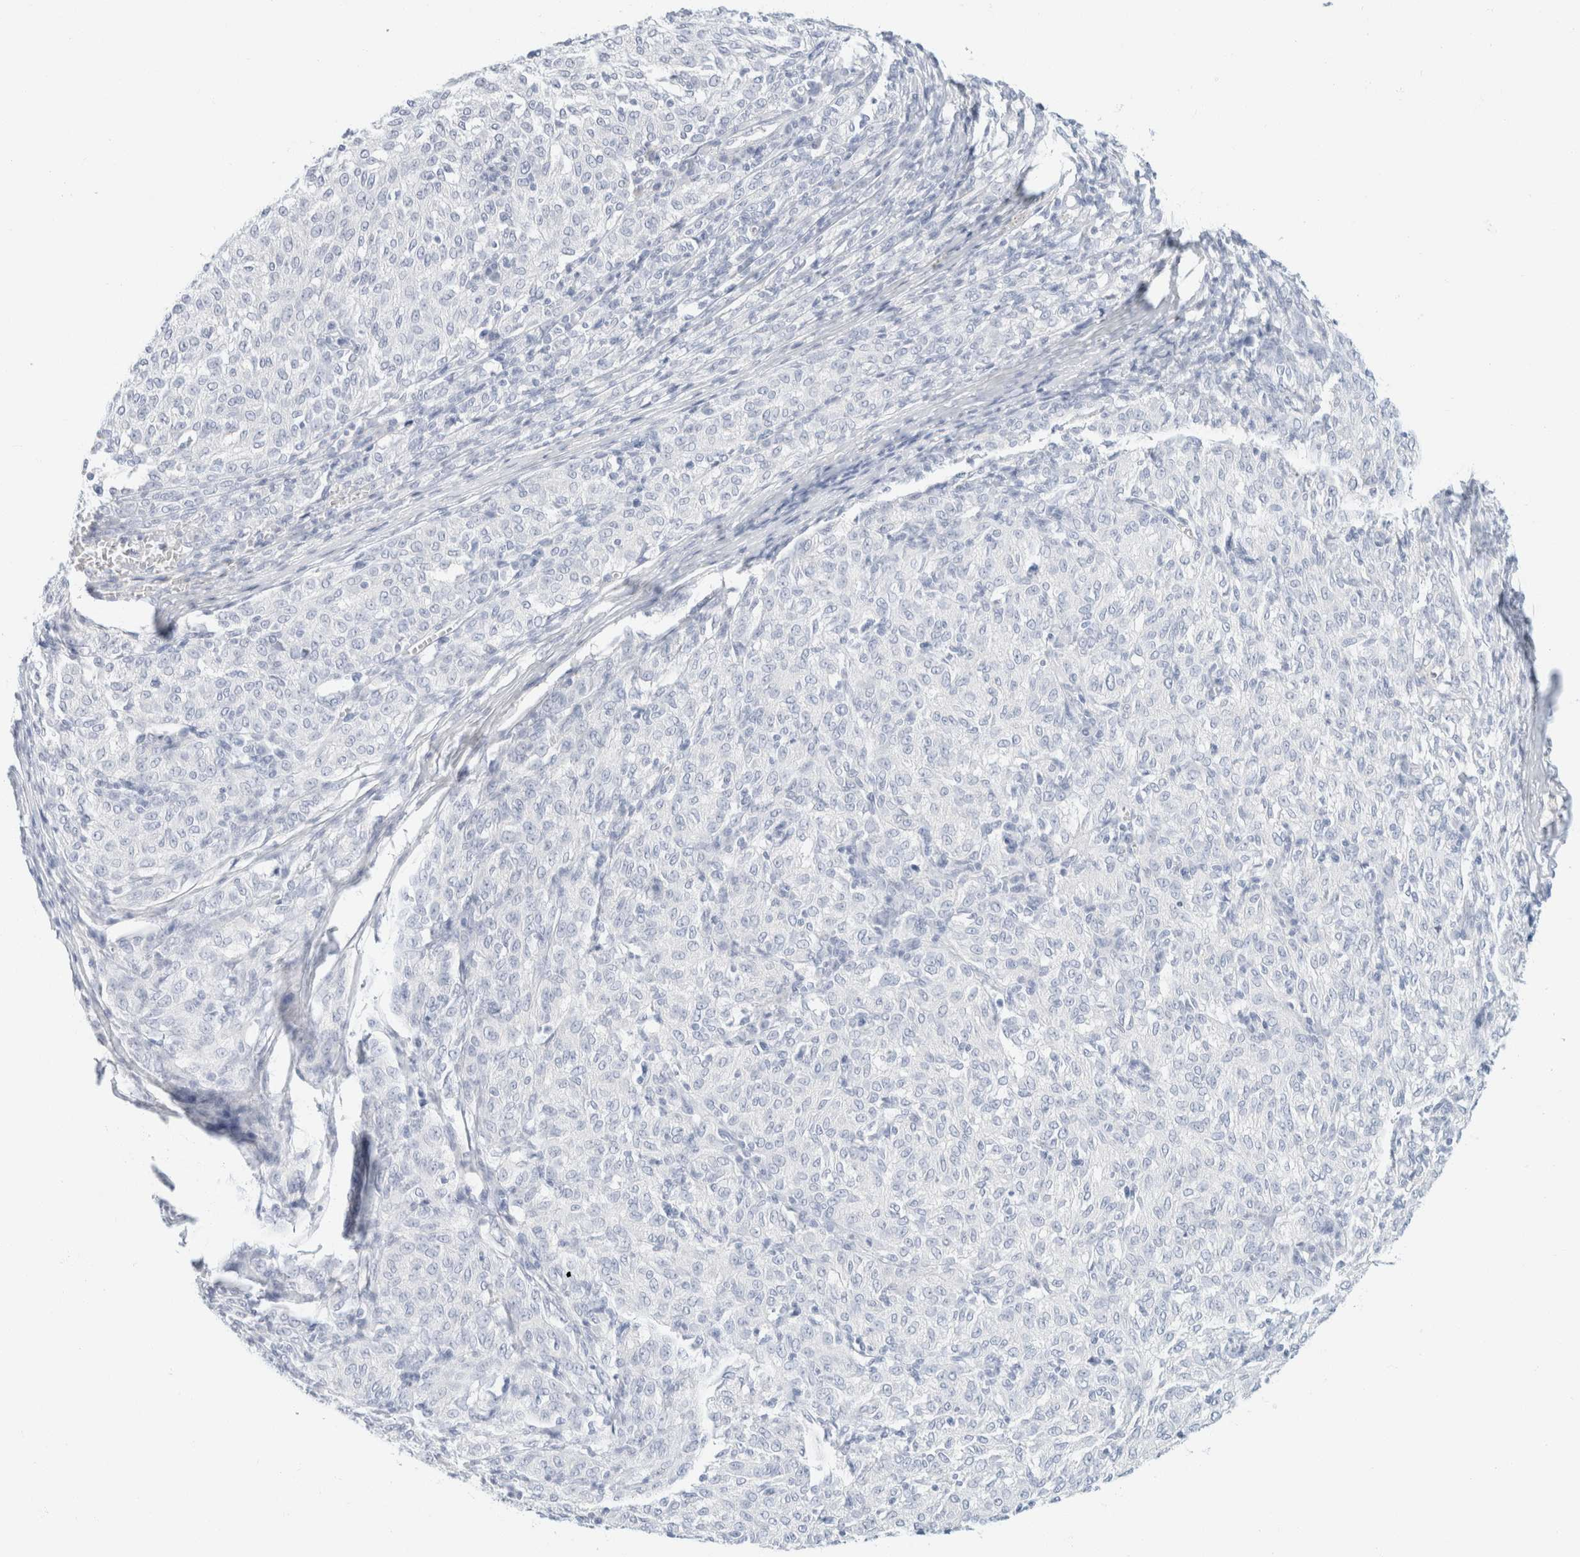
{"staining": {"intensity": "negative", "quantity": "none", "location": "none"}, "tissue": "melanoma", "cell_type": "Tumor cells", "image_type": "cancer", "snomed": [{"axis": "morphology", "description": "Malignant melanoma, NOS"}, {"axis": "topography", "description": "Skin"}], "caption": "Tumor cells show no significant staining in malignant melanoma.", "gene": "KRT20", "patient": {"sex": "female", "age": 72}}